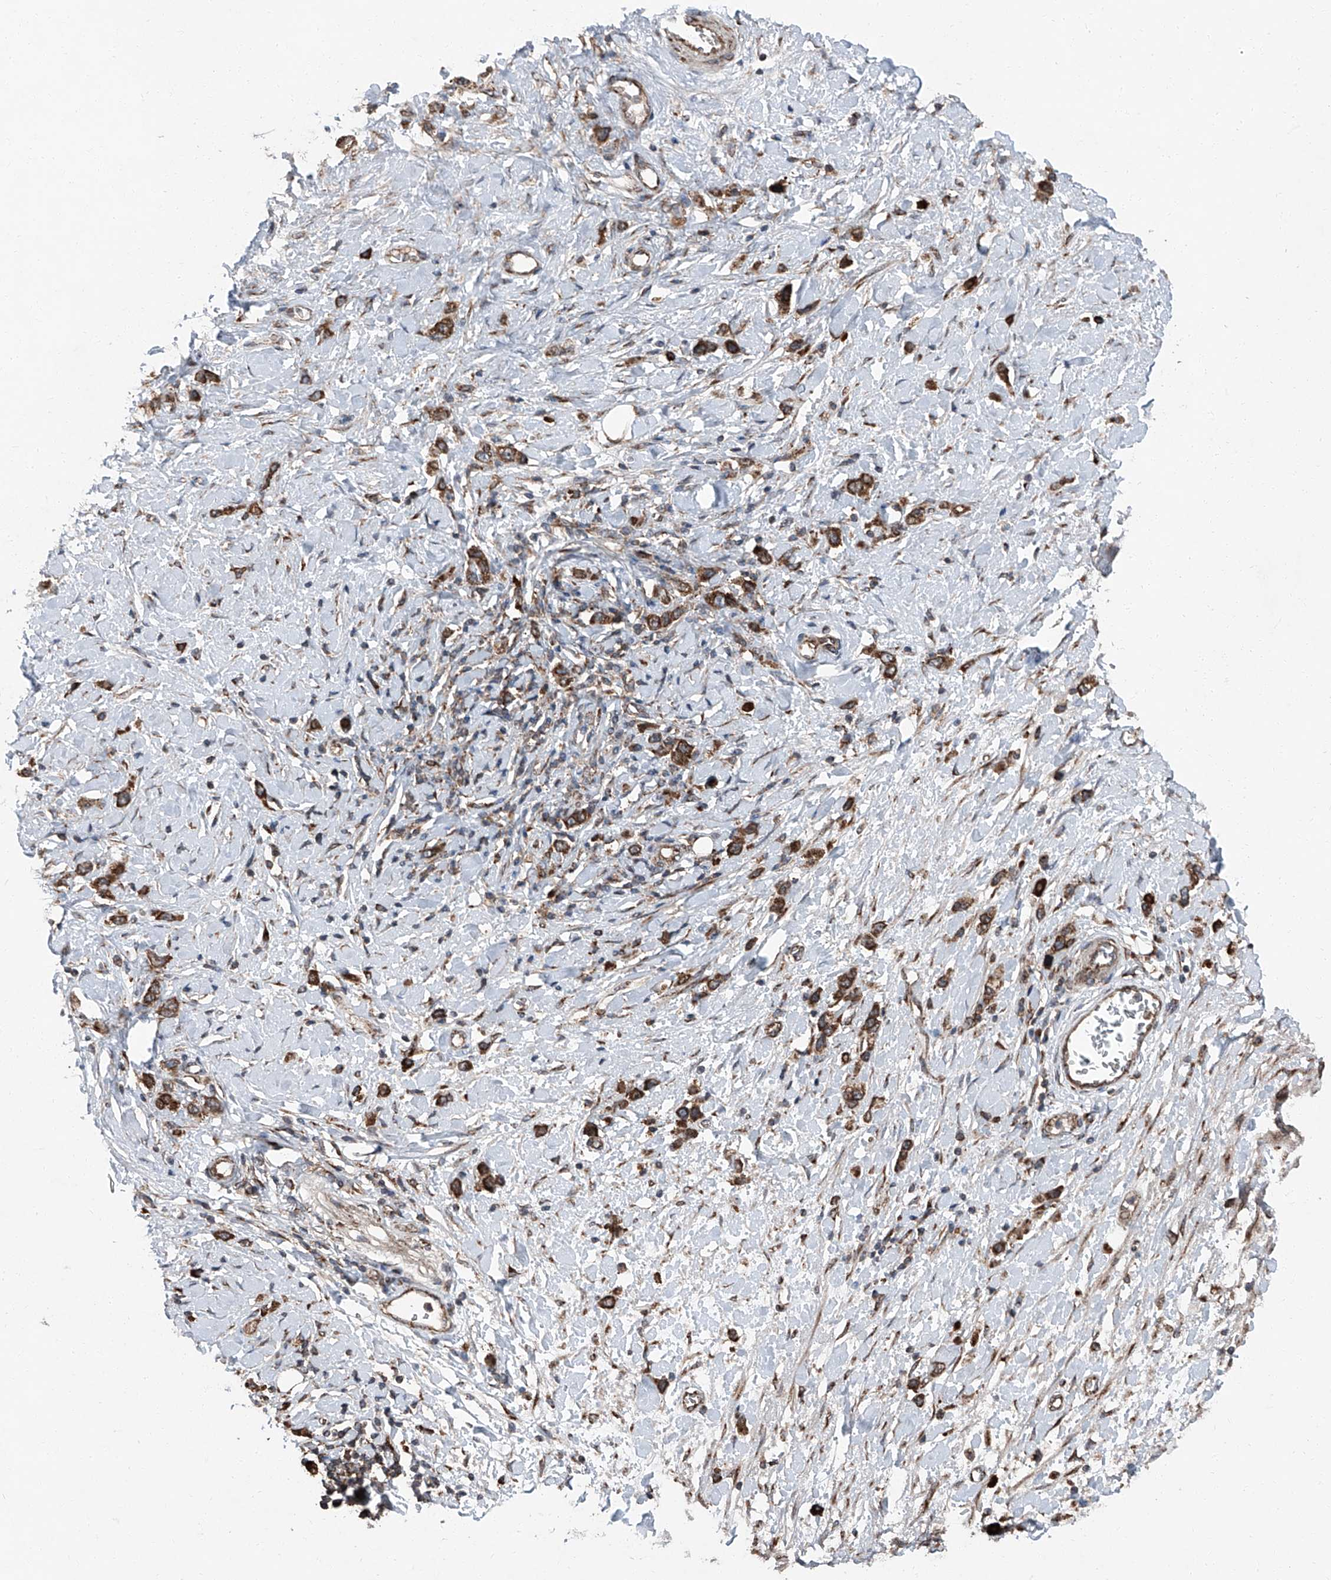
{"staining": {"intensity": "strong", "quantity": ">75%", "location": "cytoplasmic/membranous"}, "tissue": "stomach cancer", "cell_type": "Tumor cells", "image_type": "cancer", "snomed": [{"axis": "morphology", "description": "Adenocarcinoma, NOS"}, {"axis": "topography", "description": "Stomach"}], "caption": "A histopathology image showing strong cytoplasmic/membranous positivity in approximately >75% of tumor cells in stomach cancer (adenocarcinoma), as visualized by brown immunohistochemical staining.", "gene": "LIMK1", "patient": {"sex": "female", "age": 65}}